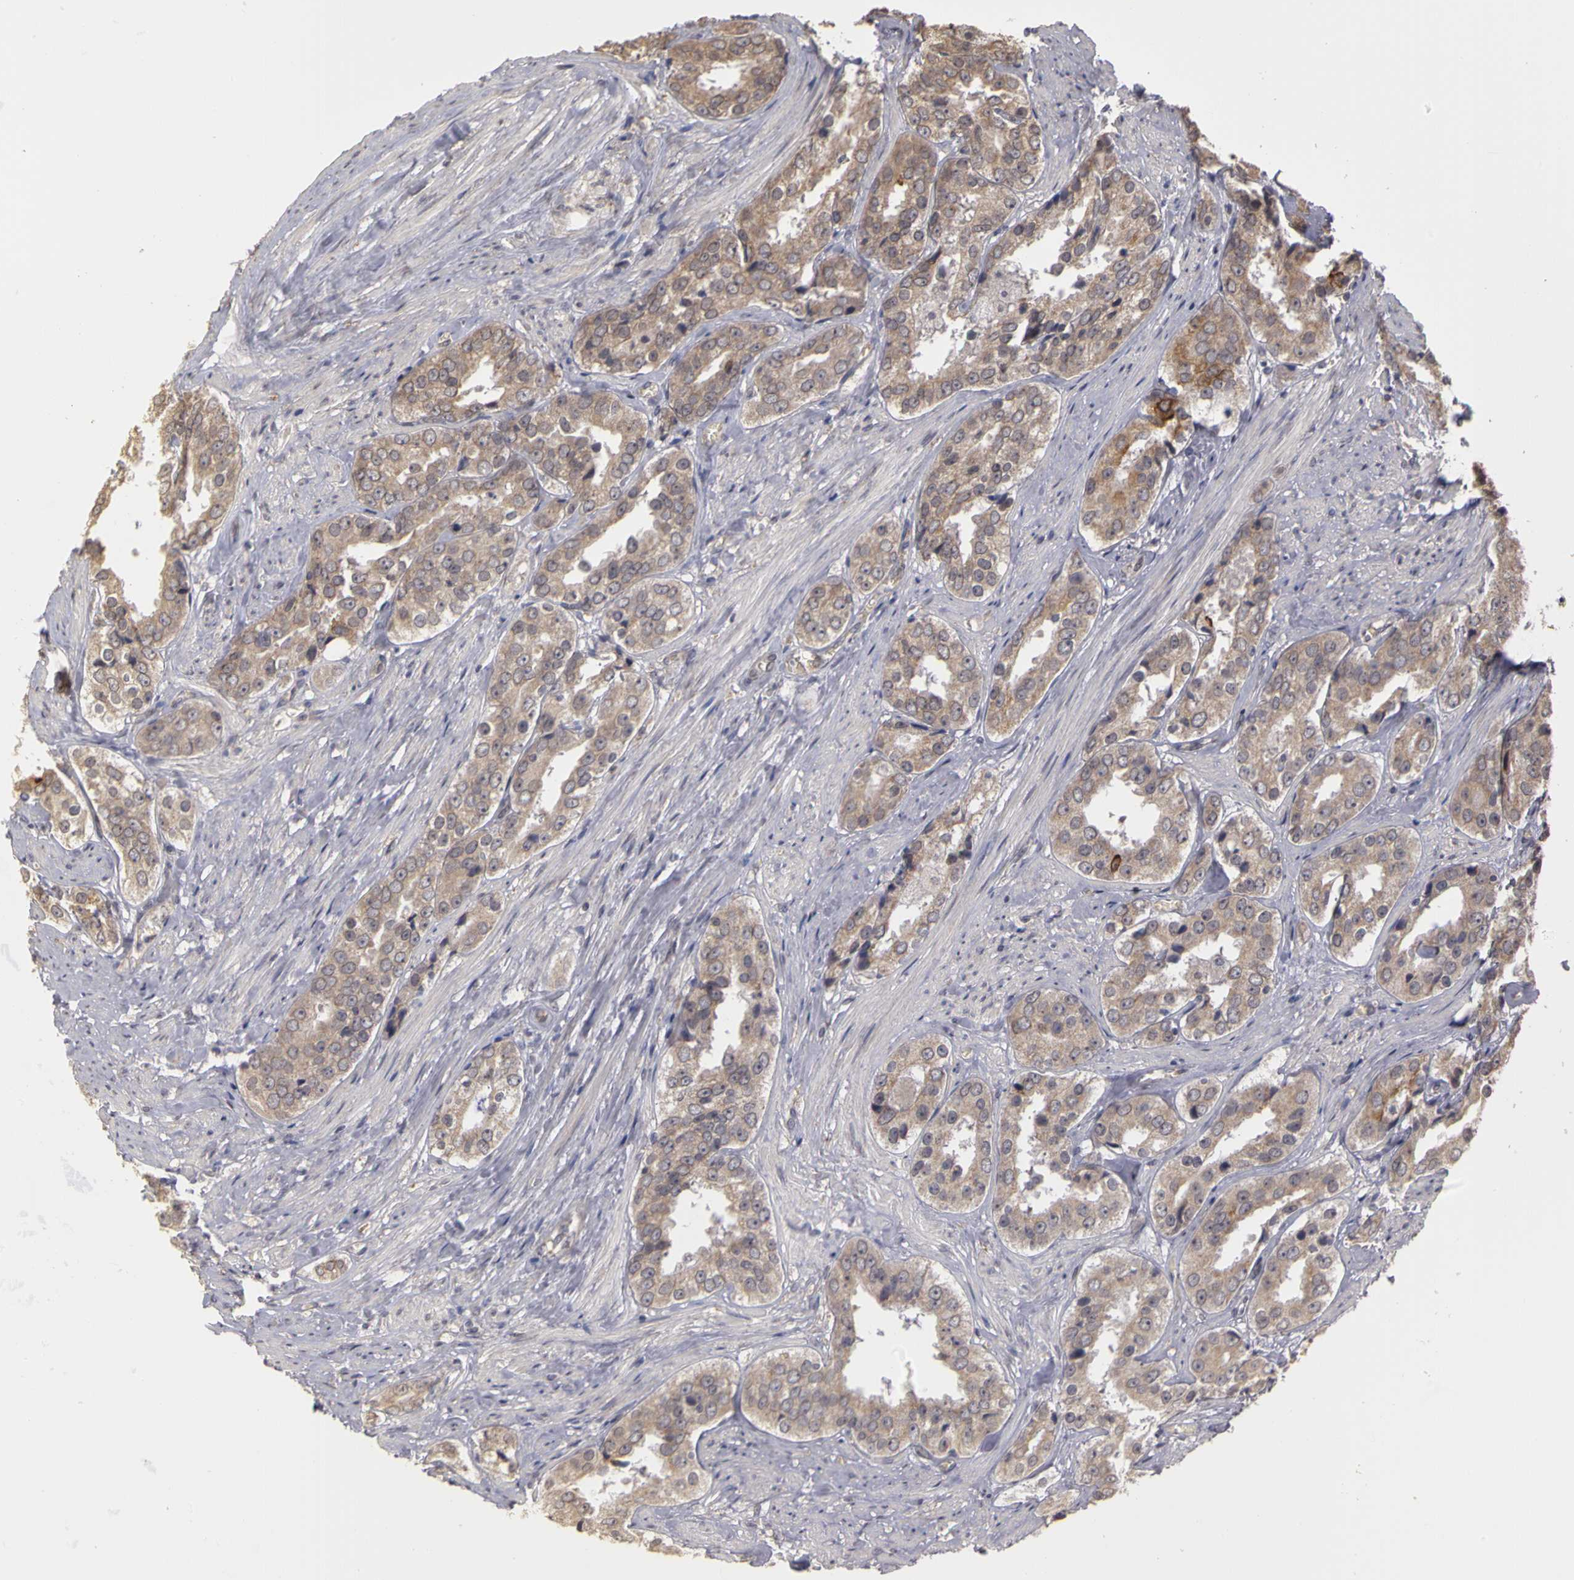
{"staining": {"intensity": "weak", "quantity": ">75%", "location": "cytoplasmic/membranous"}, "tissue": "prostate cancer", "cell_type": "Tumor cells", "image_type": "cancer", "snomed": [{"axis": "morphology", "description": "Adenocarcinoma, Medium grade"}, {"axis": "topography", "description": "Prostate"}], "caption": "Prostate medium-grade adenocarcinoma was stained to show a protein in brown. There is low levels of weak cytoplasmic/membranous expression in about >75% of tumor cells.", "gene": "FRMD7", "patient": {"sex": "male", "age": 73}}